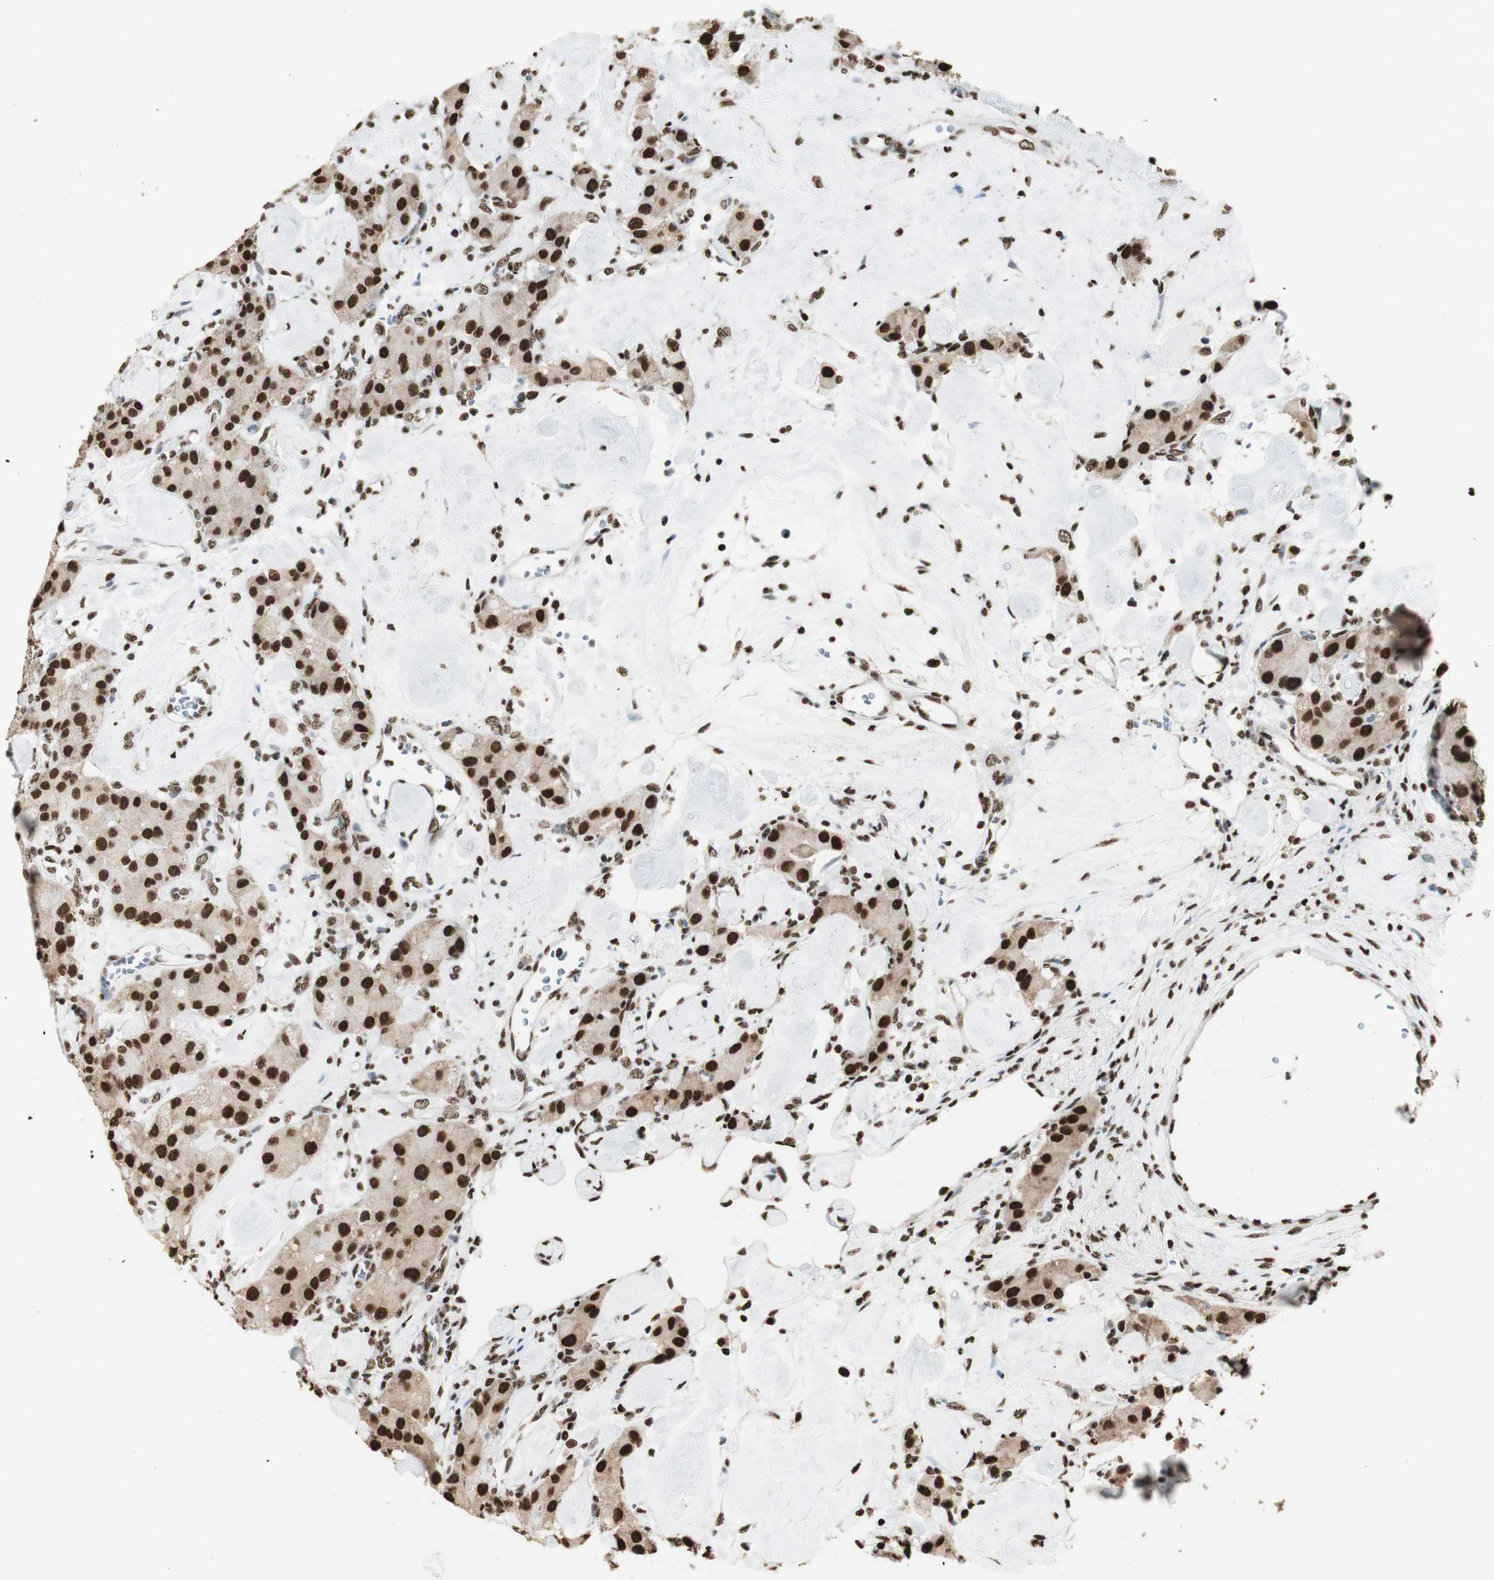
{"staining": {"intensity": "strong", "quantity": ">75%", "location": "nuclear"}, "tissue": "carcinoid", "cell_type": "Tumor cells", "image_type": "cancer", "snomed": [{"axis": "morphology", "description": "Carcinoid, malignant, NOS"}, {"axis": "topography", "description": "Pancreas"}], "caption": "Protein staining of carcinoid tissue exhibits strong nuclear staining in about >75% of tumor cells.", "gene": "HNRNPA2B1", "patient": {"sex": "male", "age": 41}}